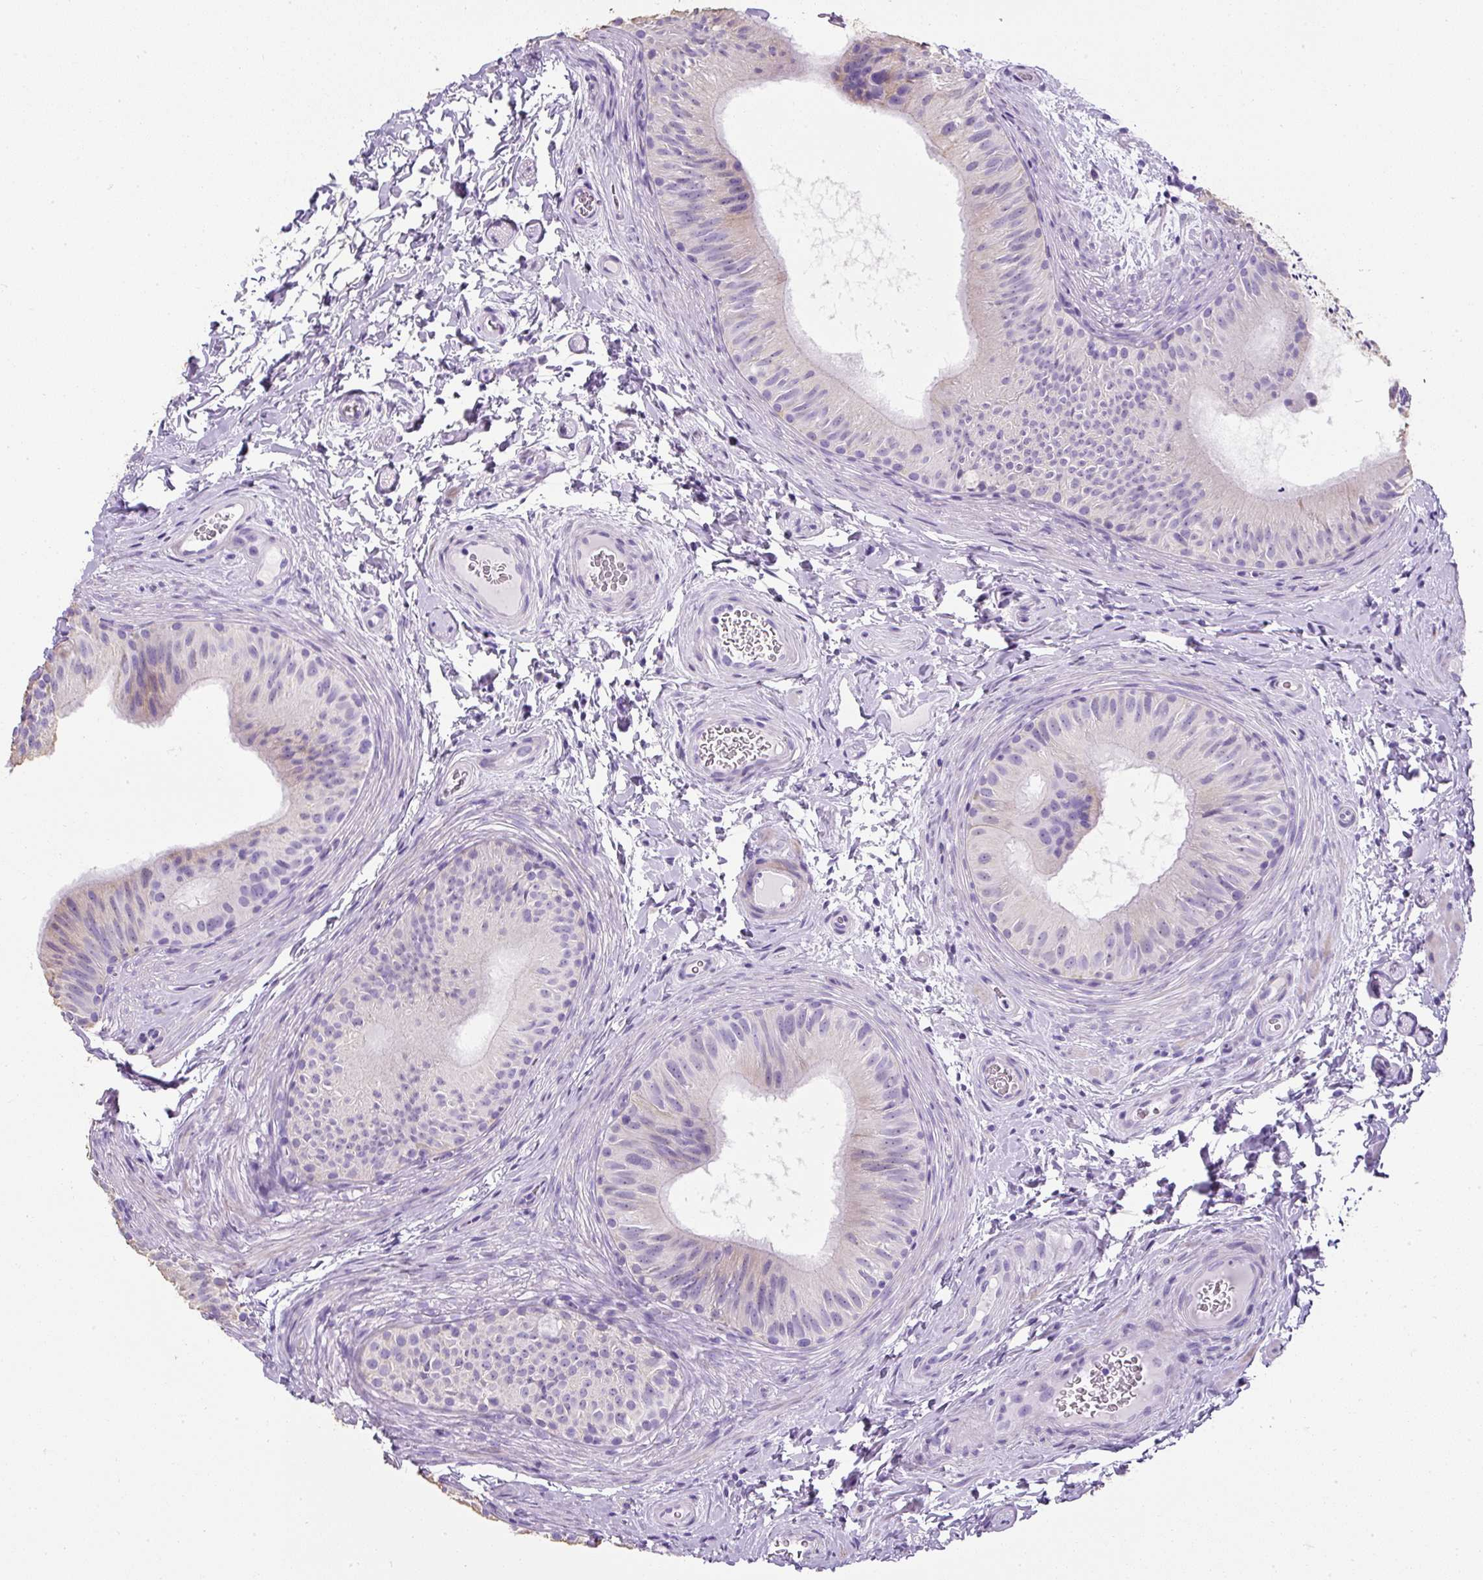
{"staining": {"intensity": "negative", "quantity": "none", "location": "none"}, "tissue": "epididymis", "cell_type": "Glandular cells", "image_type": "normal", "snomed": [{"axis": "morphology", "description": "Normal tissue, NOS"}, {"axis": "topography", "description": "Epididymis"}], "caption": "Glandular cells show no significant positivity in normal epididymis.", "gene": "C2CD4C", "patient": {"sex": "male", "age": 24}}